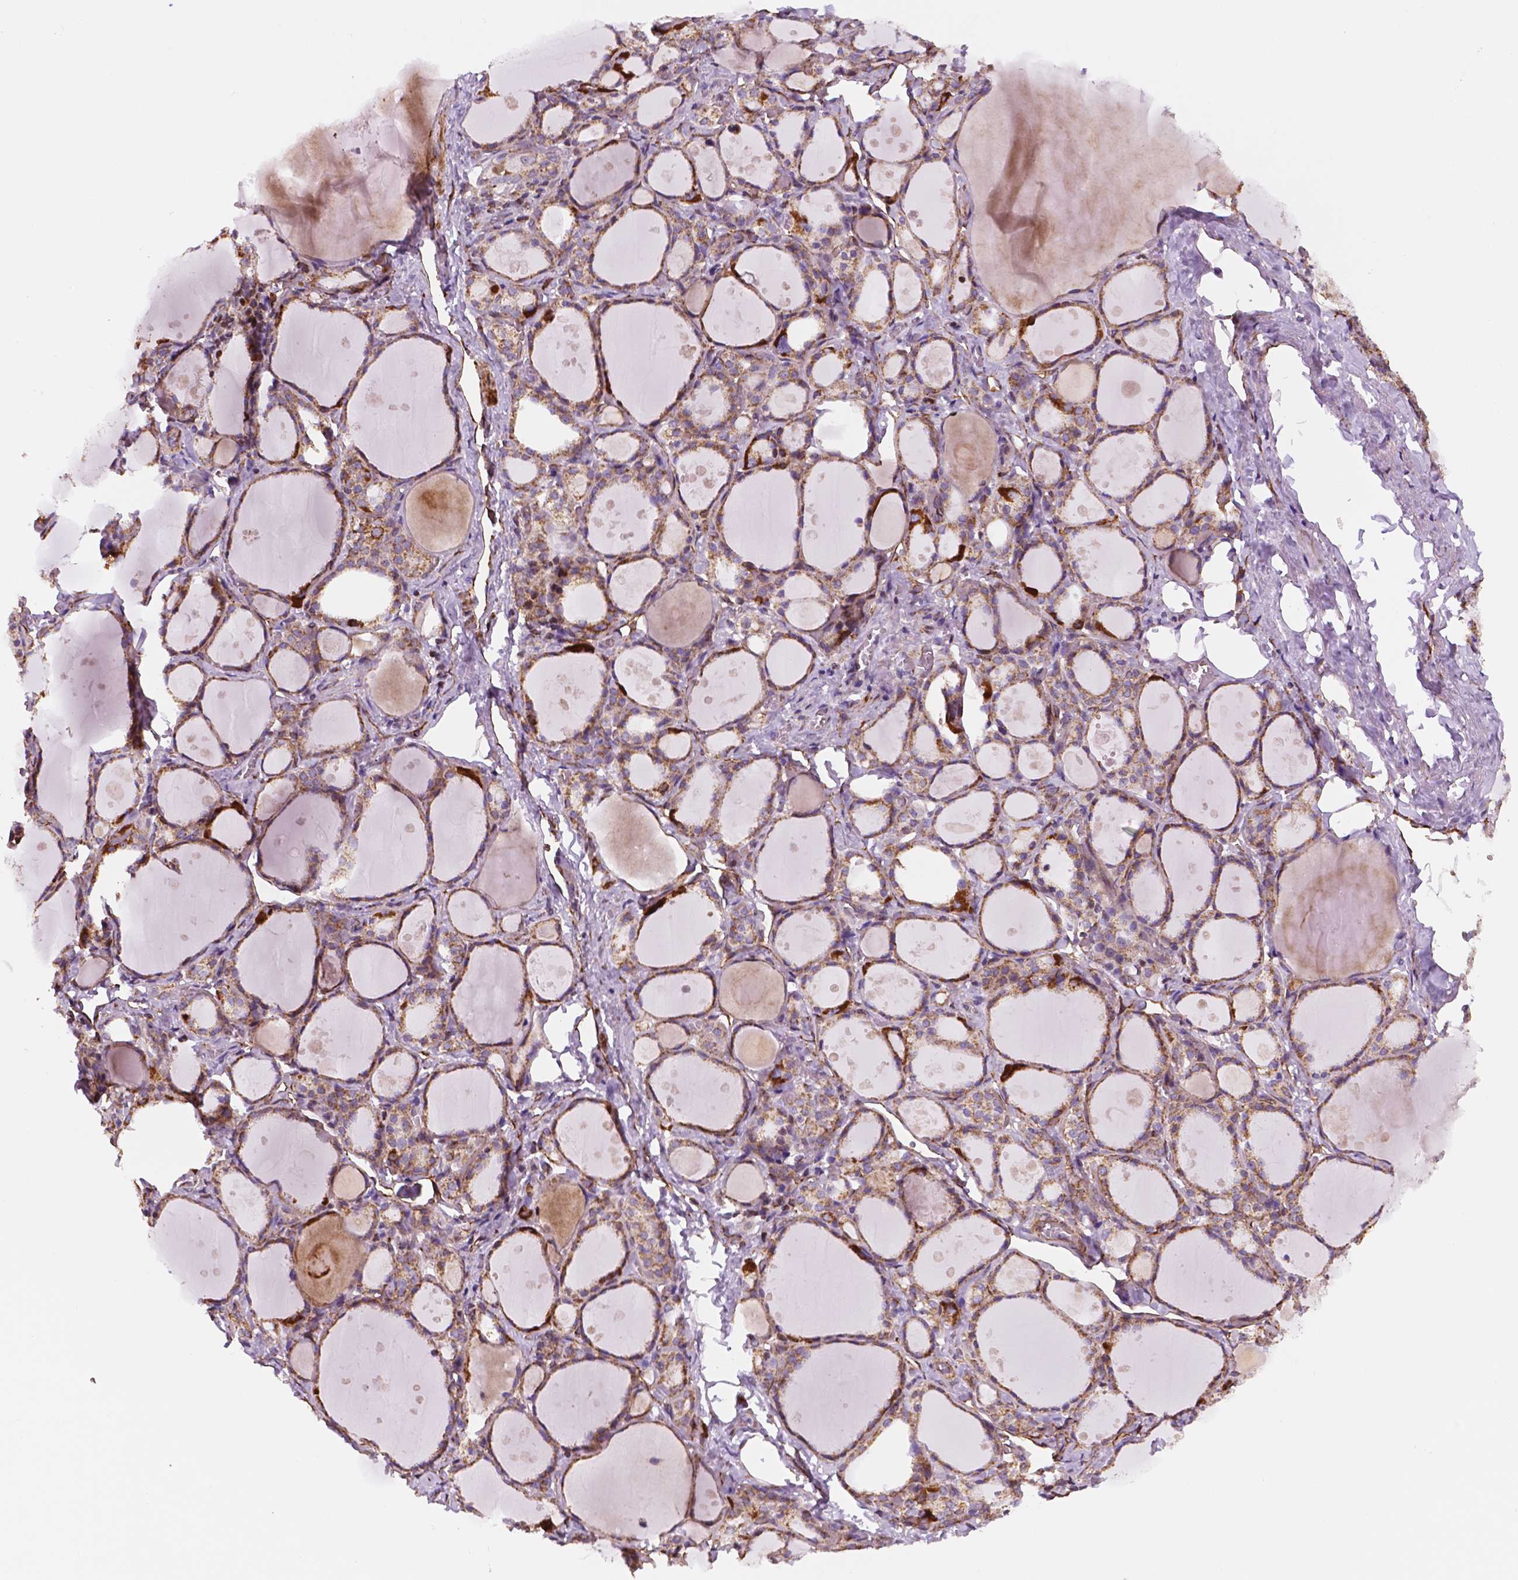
{"staining": {"intensity": "moderate", "quantity": ">75%", "location": "cytoplasmic/membranous"}, "tissue": "thyroid gland", "cell_type": "Glandular cells", "image_type": "normal", "snomed": [{"axis": "morphology", "description": "Normal tissue, NOS"}, {"axis": "topography", "description": "Thyroid gland"}], "caption": "Unremarkable thyroid gland shows moderate cytoplasmic/membranous expression in approximately >75% of glandular cells.", "gene": "GEMIN4", "patient": {"sex": "male", "age": 68}}